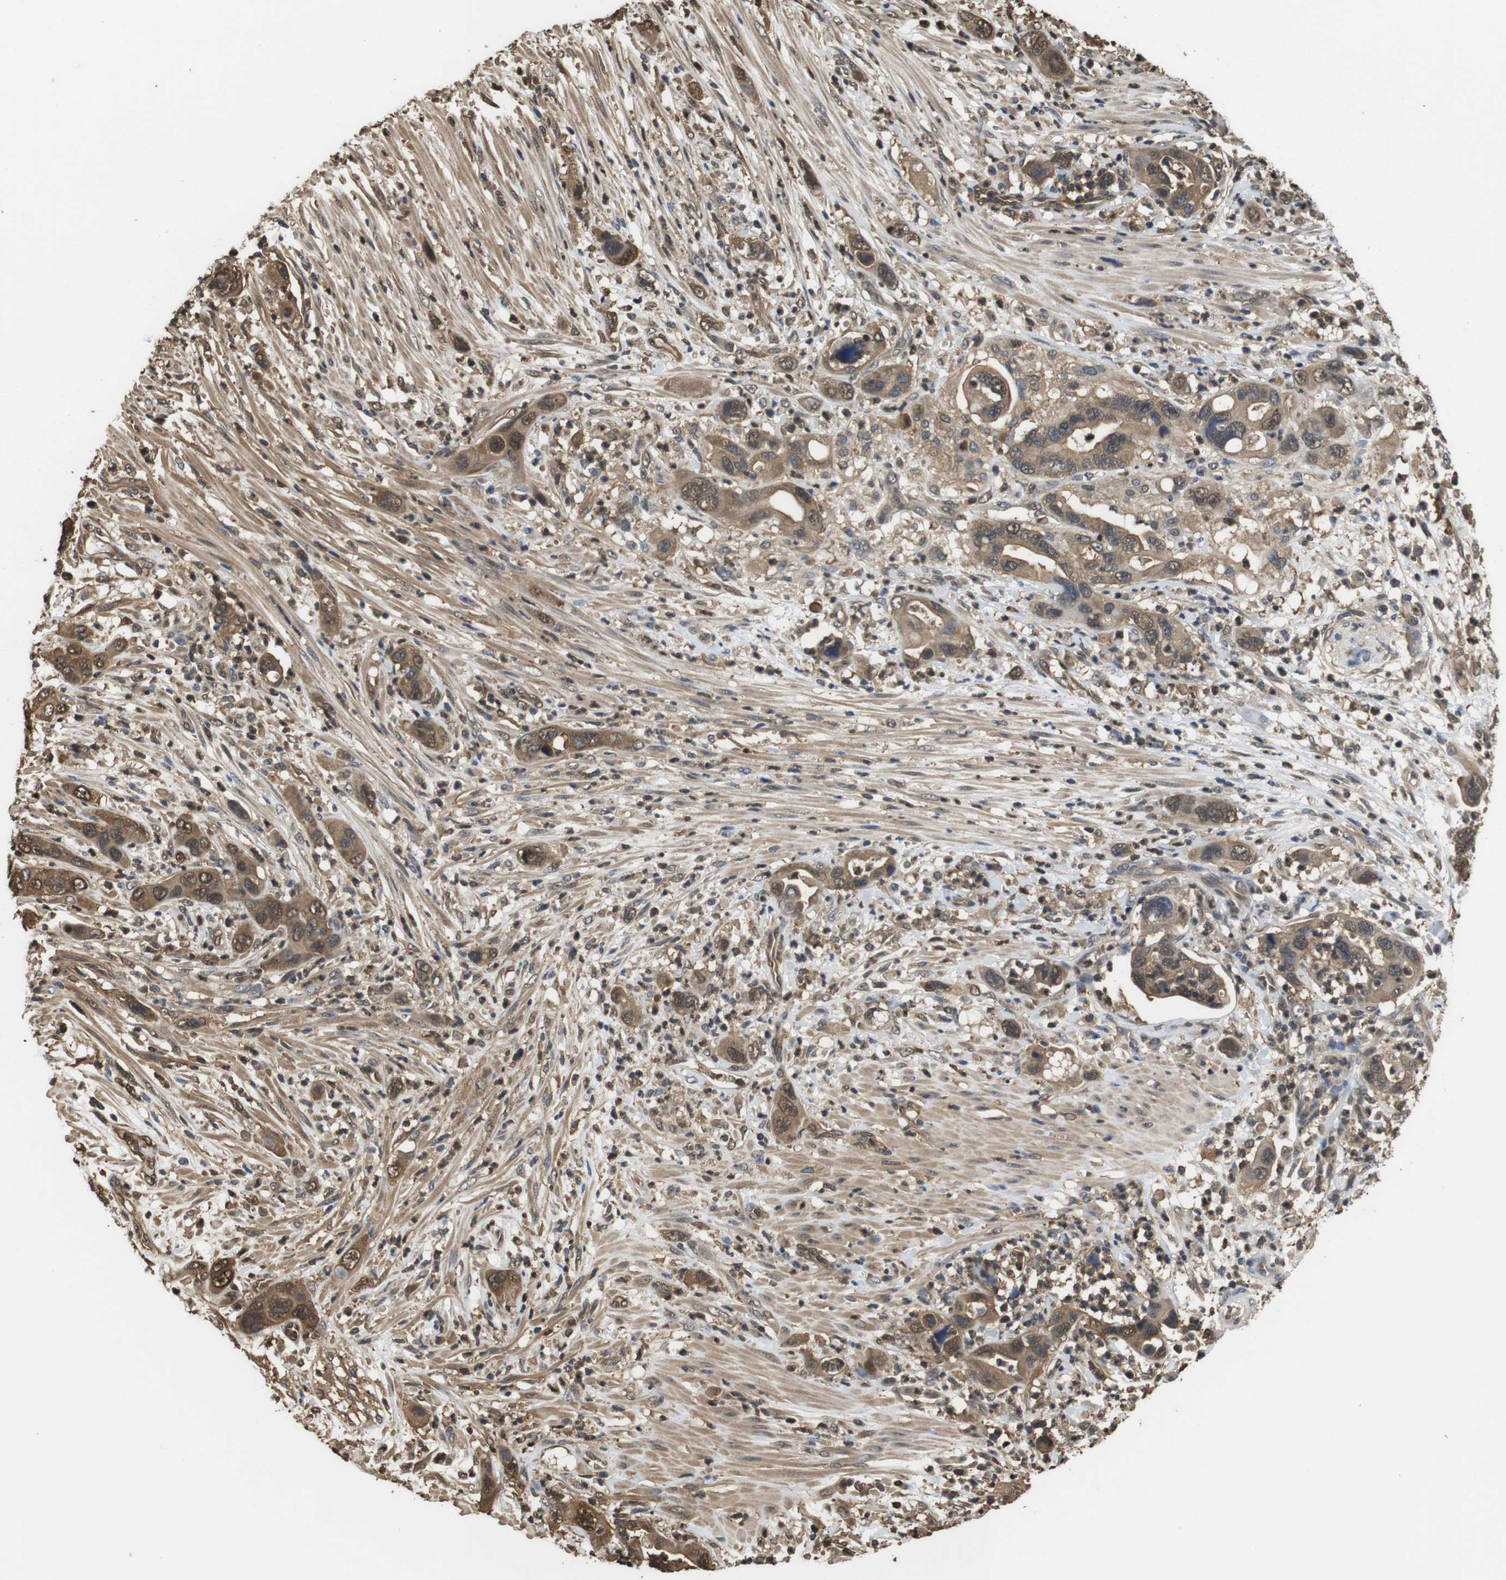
{"staining": {"intensity": "moderate", "quantity": ">75%", "location": "cytoplasmic/membranous,nuclear"}, "tissue": "pancreatic cancer", "cell_type": "Tumor cells", "image_type": "cancer", "snomed": [{"axis": "morphology", "description": "Adenocarcinoma, NOS"}, {"axis": "topography", "description": "Pancreas"}], "caption": "Adenocarcinoma (pancreatic) stained for a protein displays moderate cytoplasmic/membranous and nuclear positivity in tumor cells. Using DAB (brown) and hematoxylin (blue) stains, captured at high magnification using brightfield microscopy.", "gene": "LDHA", "patient": {"sex": "female", "age": 71}}